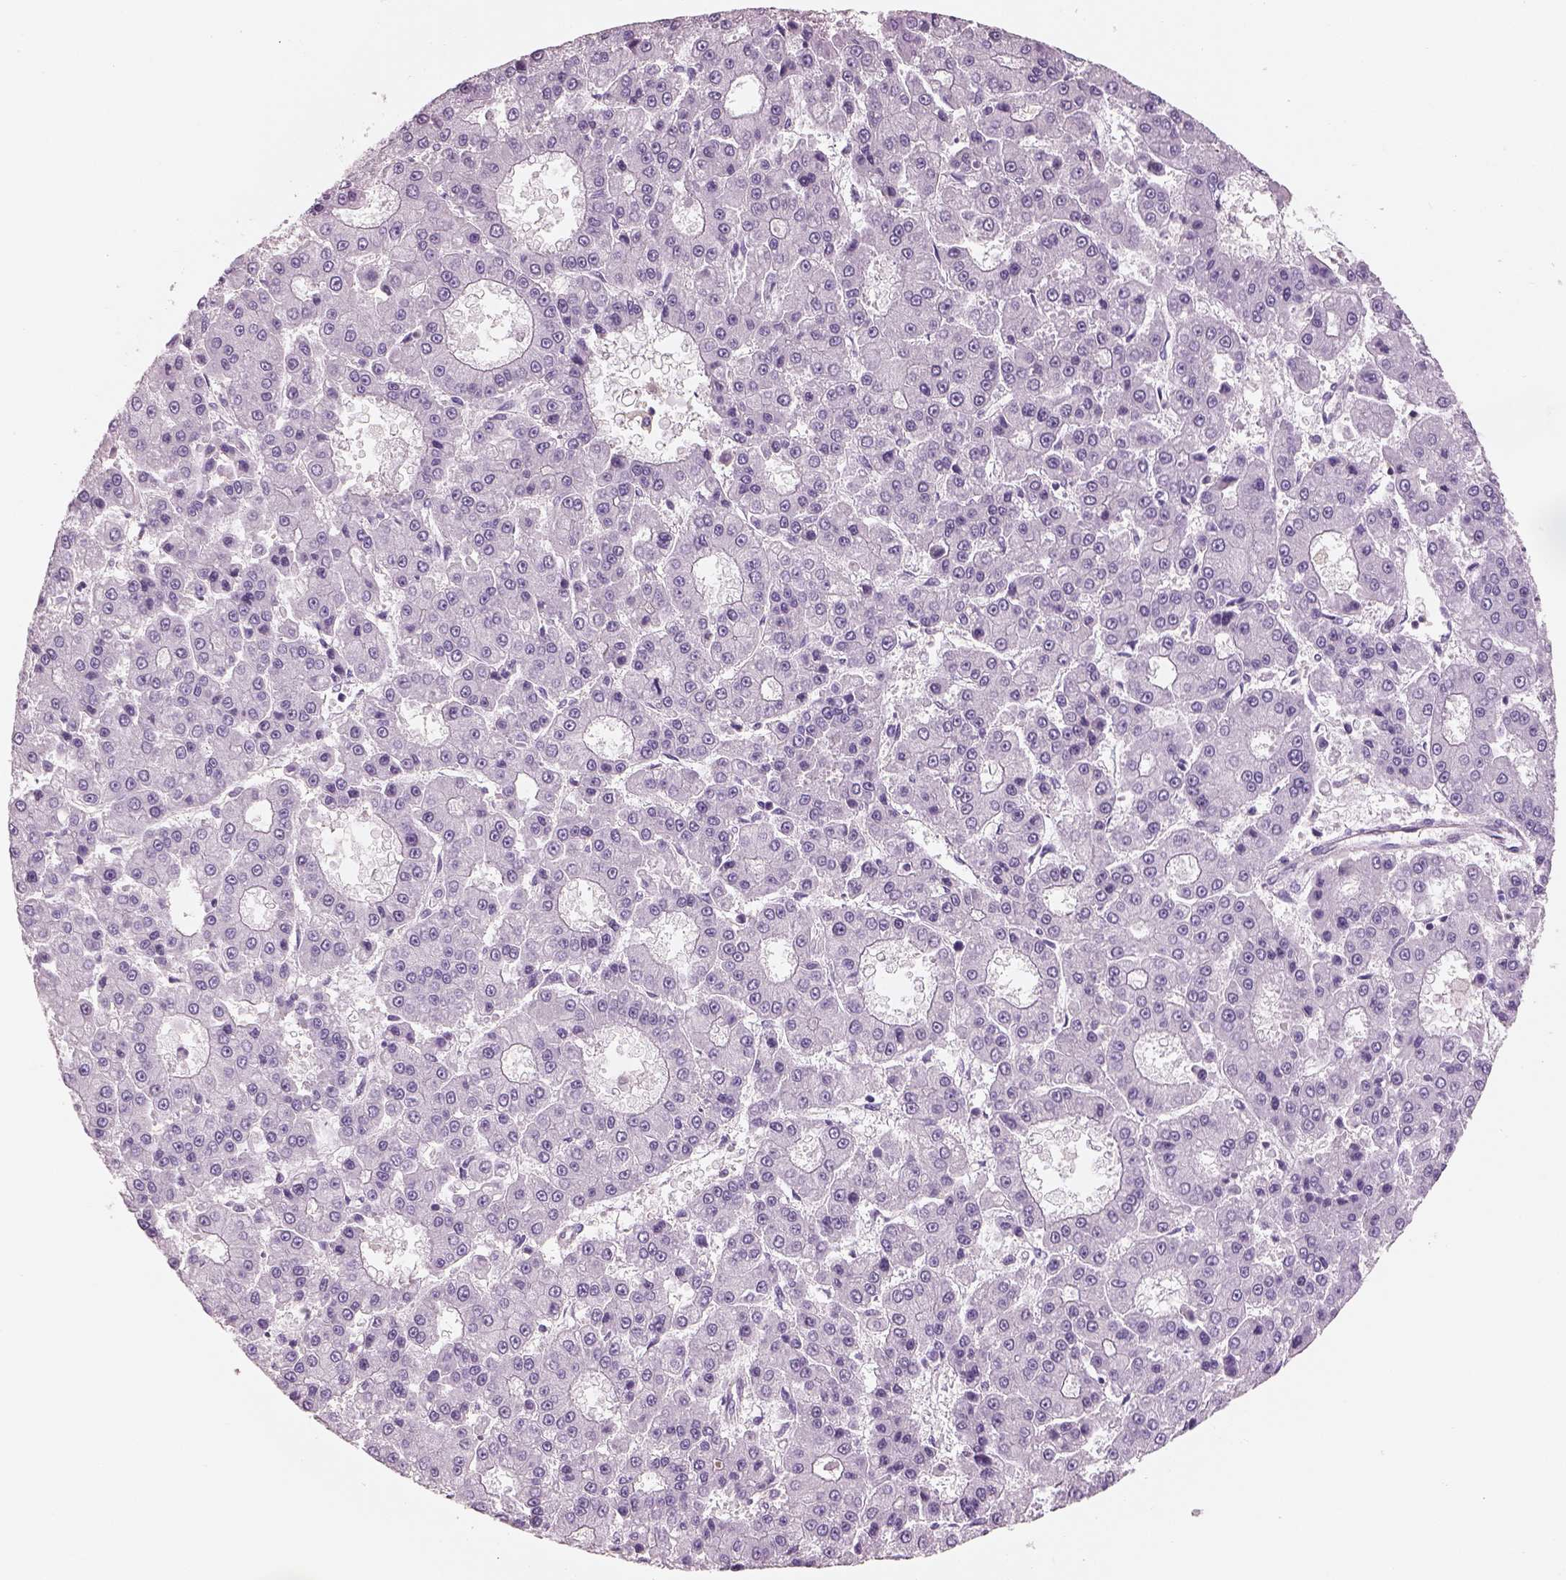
{"staining": {"intensity": "negative", "quantity": "none", "location": "none"}, "tissue": "liver cancer", "cell_type": "Tumor cells", "image_type": "cancer", "snomed": [{"axis": "morphology", "description": "Carcinoma, Hepatocellular, NOS"}, {"axis": "topography", "description": "Liver"}], "caption": "Immunohistochemistry micrograph of neoplastic tissue: liver cancer (hepatocellular carcinoma) stained with DAB (3,3'-diaminobenzidine) shows no significant protein positivity in tumor cells.", "gene": "OTUD6A", "patient": {"sex": "male", "age": 70}}